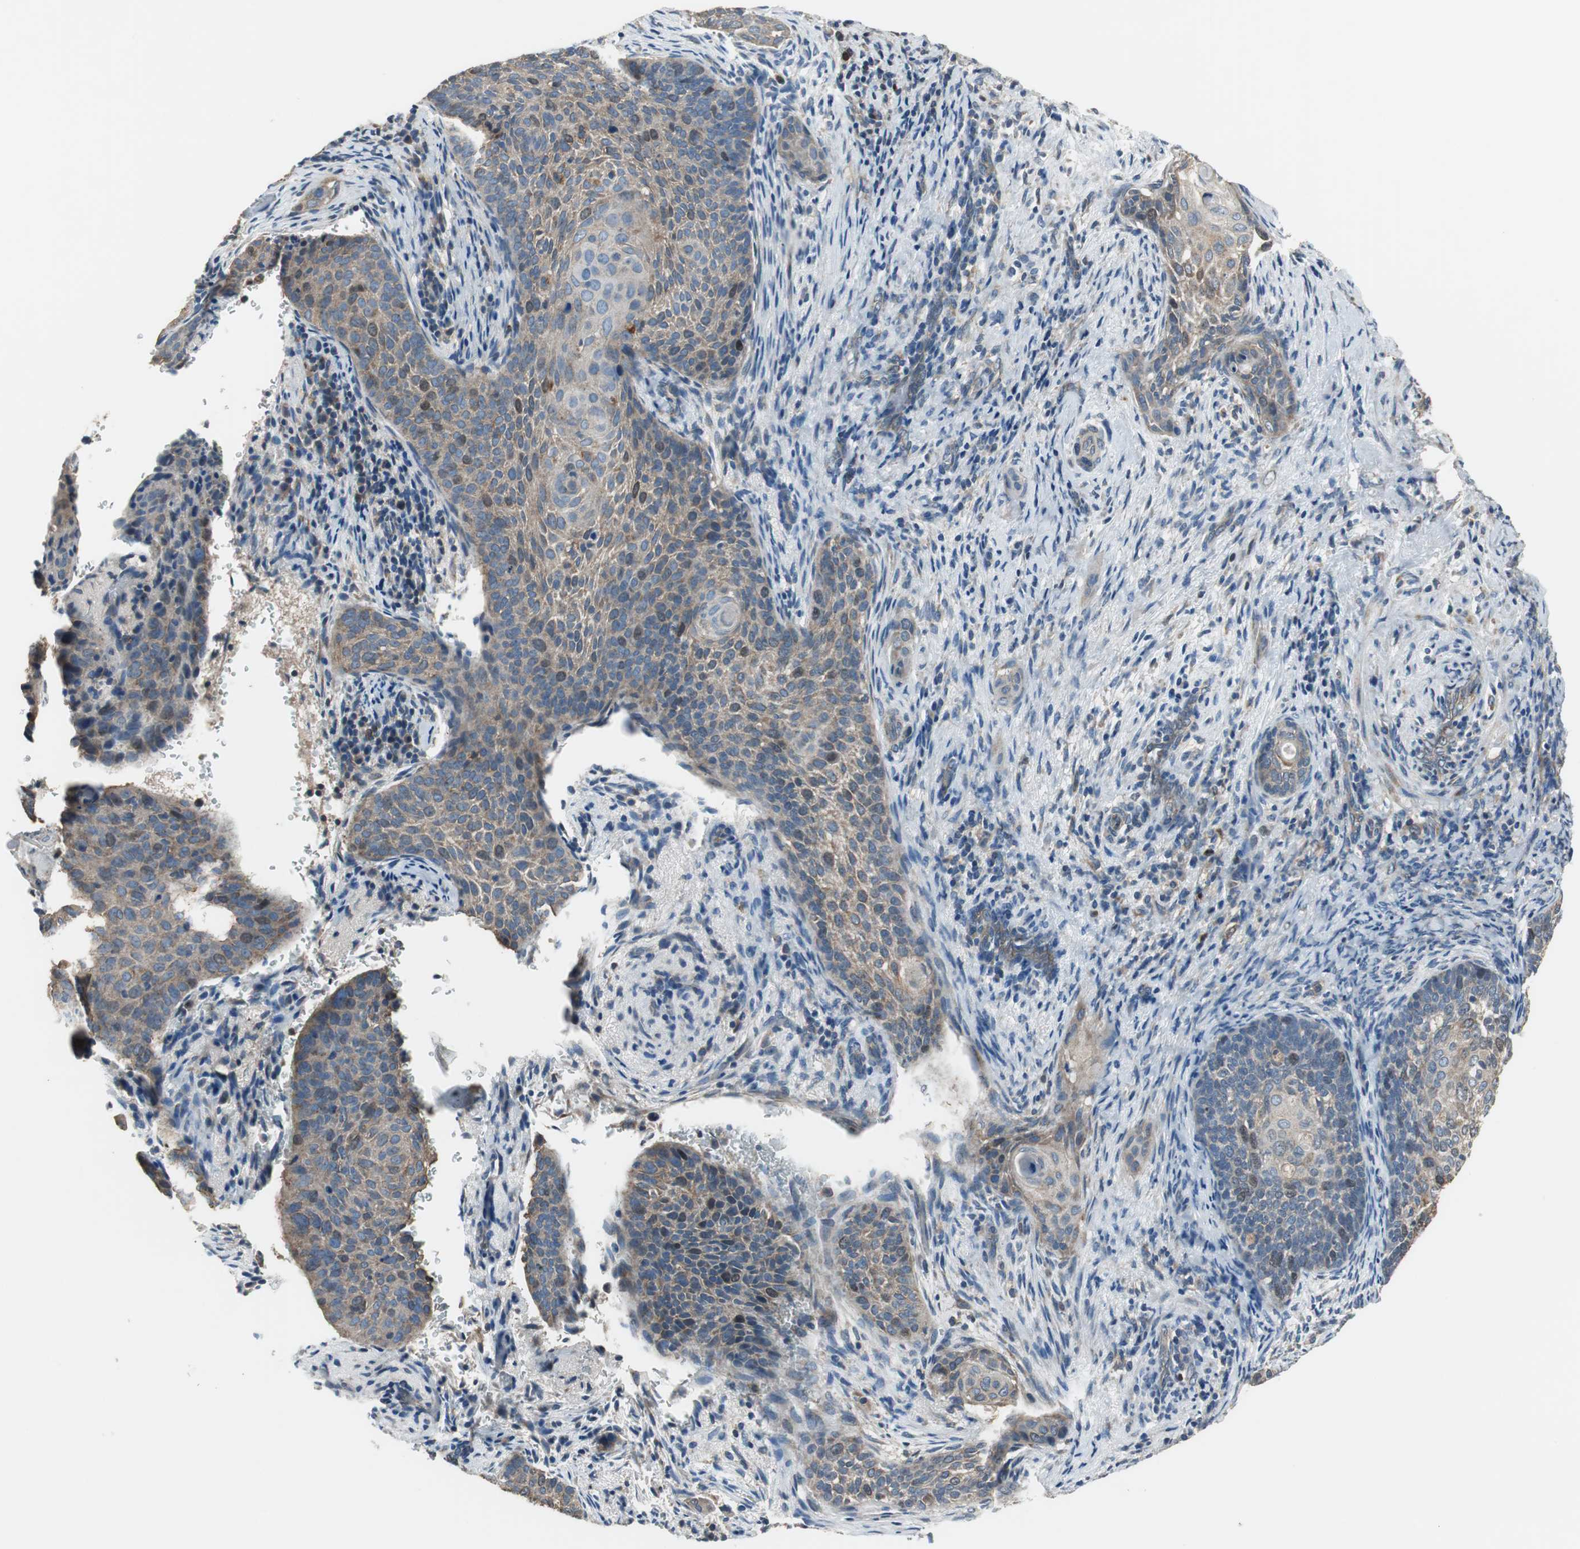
{"staining": {"intensity": "moderate", "quantity": ">75%", "location": "cytoplasmic/membranous,nuclear"}, "tissue": "cervical cancer", "cell_type": "Tumor cells", "image_type": "cancer", "snomed": [{"axis": "morphology", "description": "Squamous cell carcinoma, NOS"}, {"axis": "topography", "description": "Cervix"}], "caption": "Immunohistochemical staining of cervical cancer (squamous cell carcinoma) exhibits medium levels of moderate cytoplasmic/membranous and nuclear positivity in about >75% of tumor cells.", "gene": "PI4KB", "patient": {"sex": "female", "age": 33}}